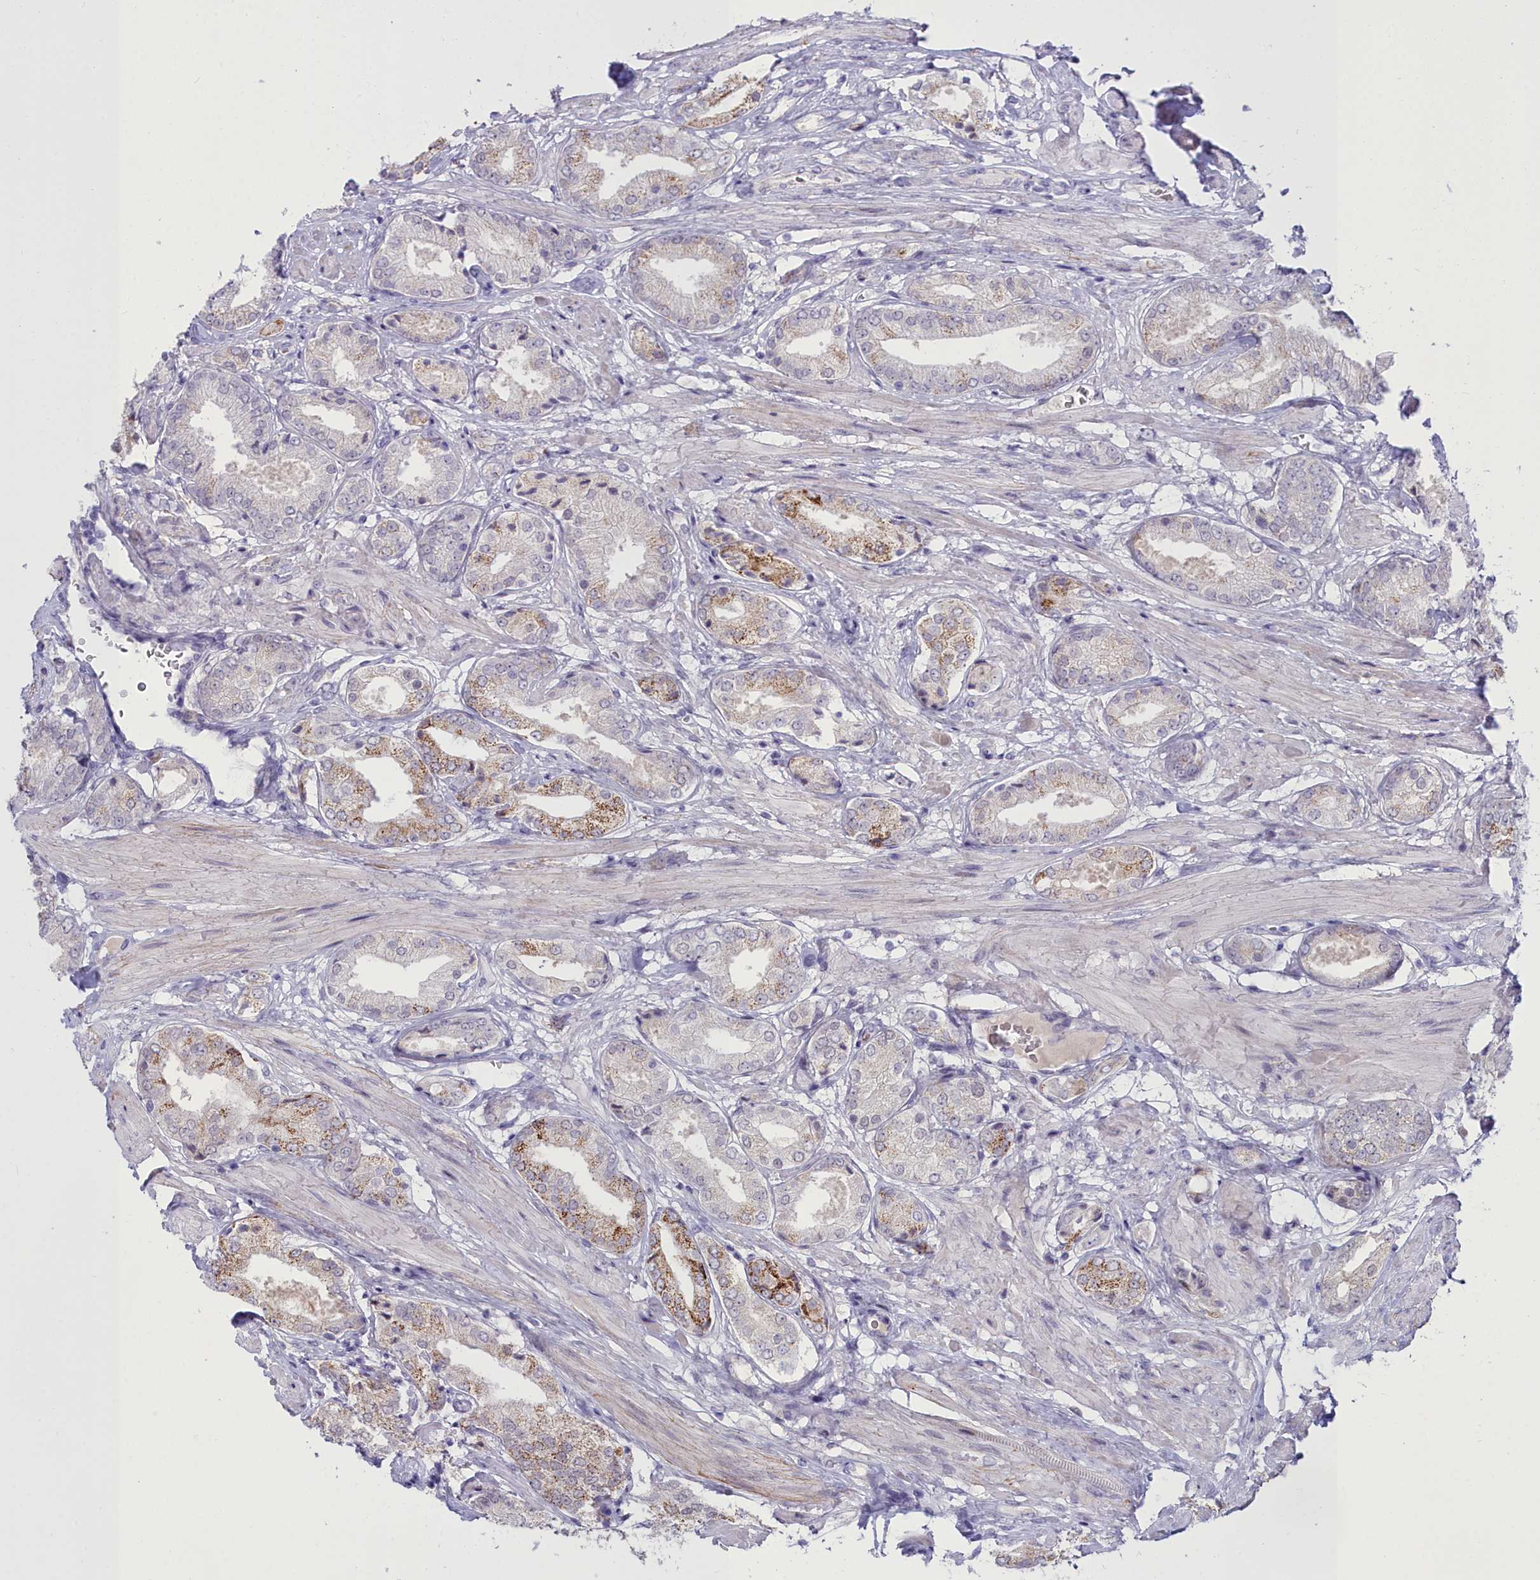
{"staining": {"intensity": "moderate", "quantity": "<25%", "location": "cytoplasmic/membranous"}, "tissue": "prostate cancer", "cell_type": "Tumor cells", "image_type": "cancer", "snomed": [{"axis": "morphology", "description": "Adenocarcinoma, High grade"}, {"axis": "topography", "description": "Prostate and seminal vesicle, NOS"}], "caption": "Protein staining exhibits moderate cytoplasmic/membranous expression in approximately <25% of tumor cells in adenocarcinoma (high-grade) (prostate).", "gene": "OSTN", "patient": {"sex": "male", "age": 64}}